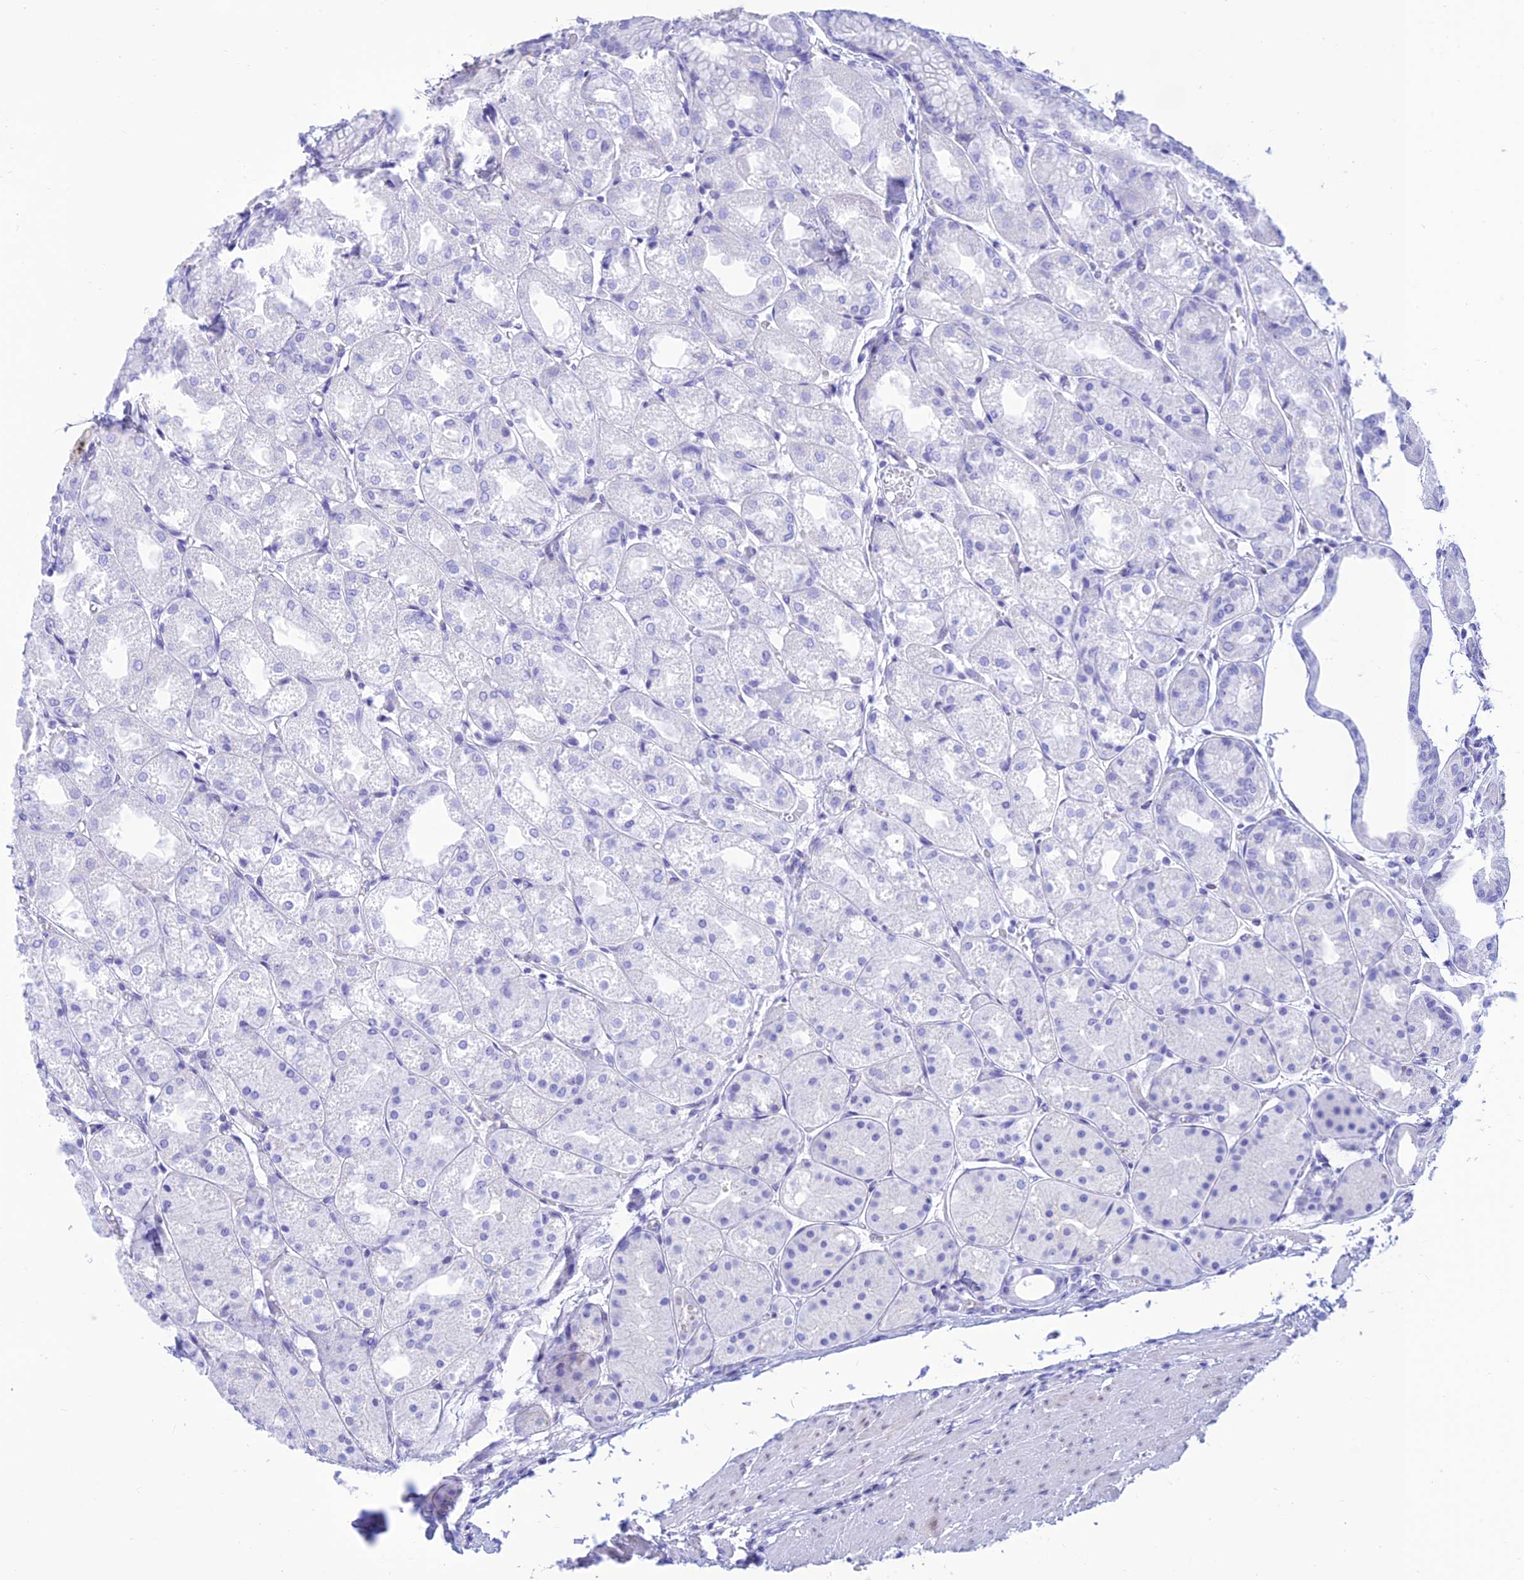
{"staining": {"intensity": "negative", "quantity": "none", "location": "none"}, "tissue": "stomach", "cell_type": "Glandular cells", "image_type": "normal", "snomed": [{"axis": "morphology", "description": "Normal tissue, NOS"}, {"axis": "topography", "description": "Stomach, upper"}], "caption": "The photomicrograph displays no staining of glandular cells in normal stomach. The staining was performed using DAB (3,3'-diaminobenzidine) to visualize the protein expression in brown, while the nuclei were stained in blue with hematoxylin (Magnification: 20x).", "gene": "PRNP", "patient": {"sex": "male", "age": 72}}